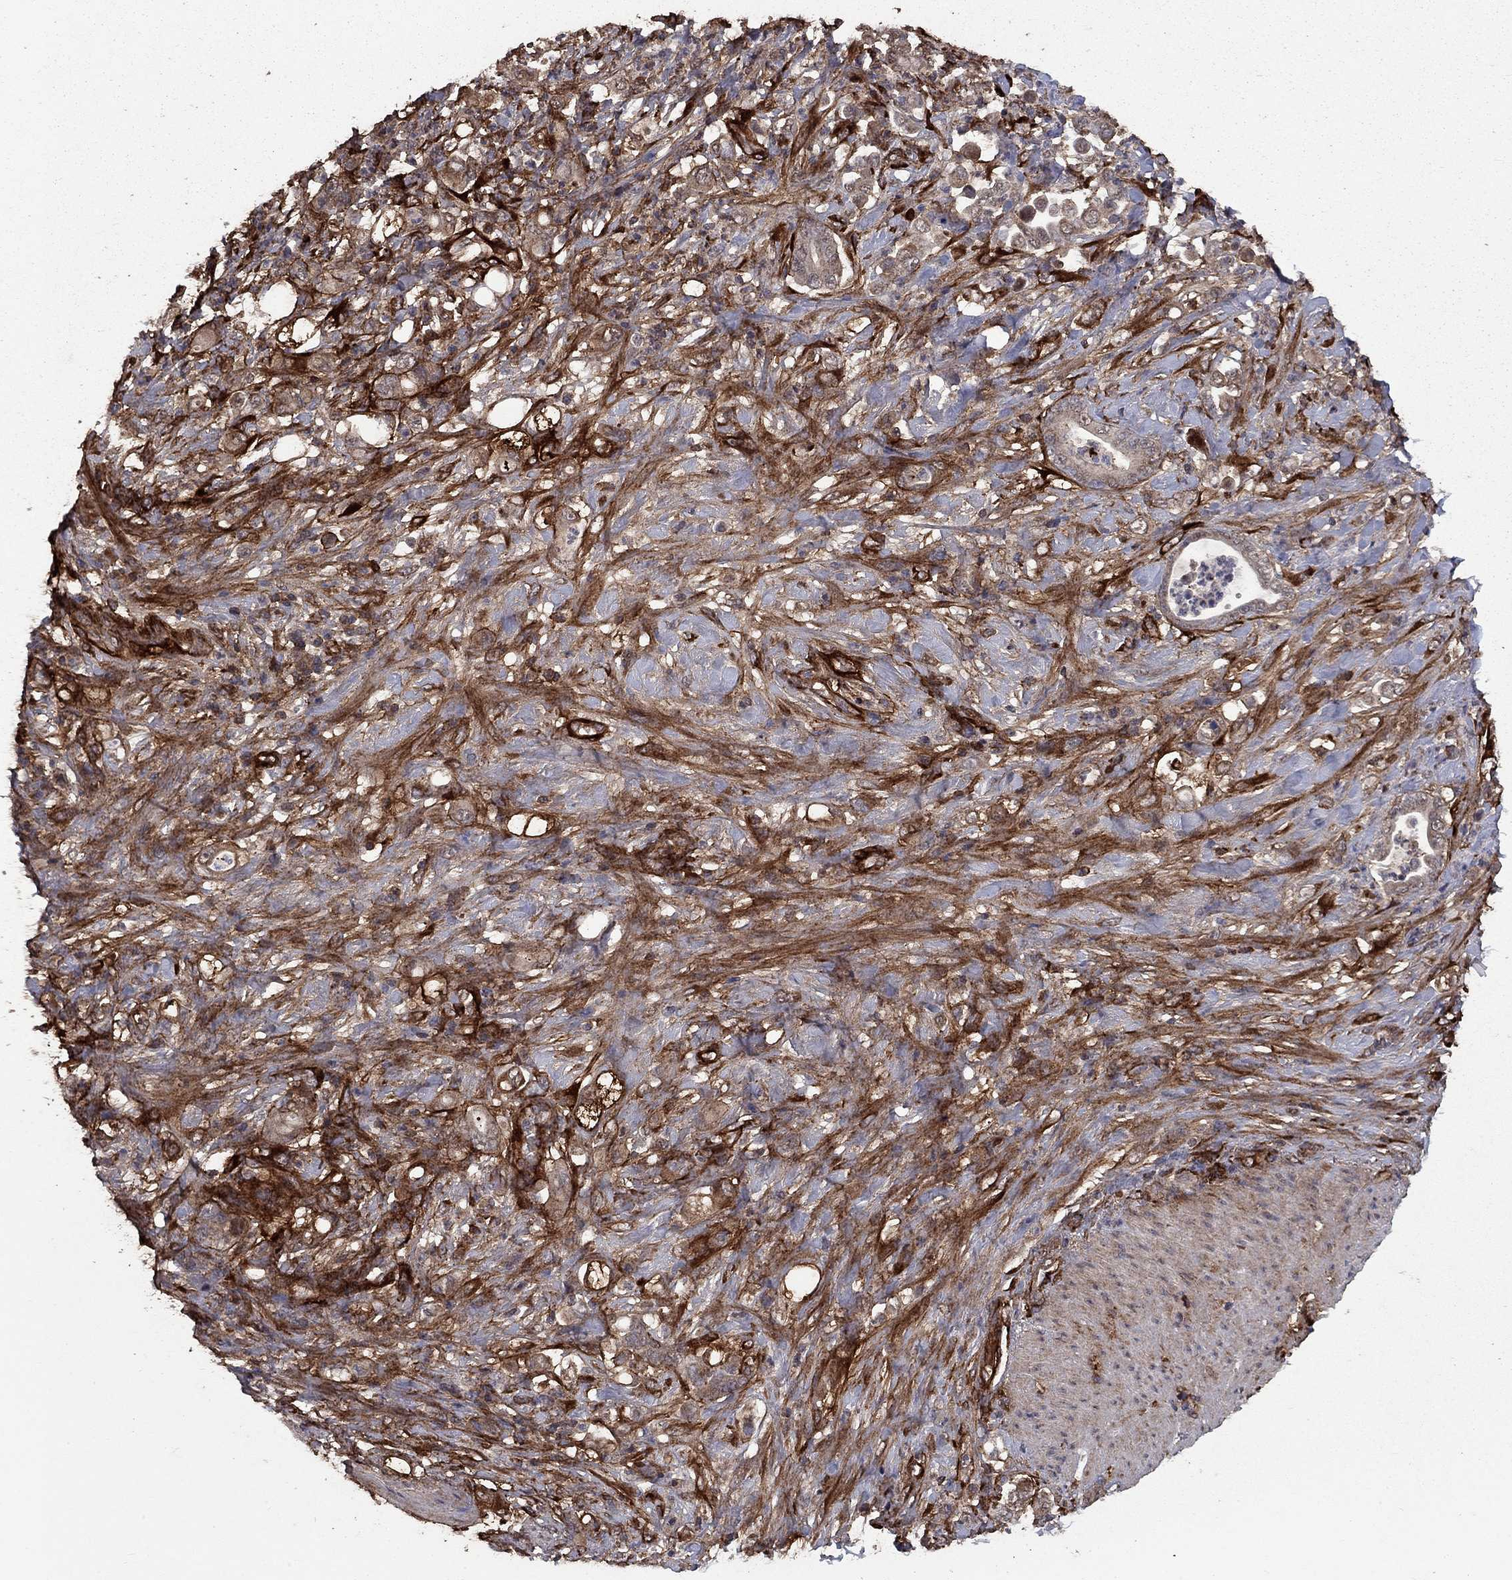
{"staining": {"intensity": "moderate", "quantity": ">75%", "location": "cytoplasmic/membranous"}, "tissue": "stomach cancer", "cell_type": "Tumor cells", "image_type": "cancer", "snomed": [{"axis": "morphology", "description": "Adenocarcinoma, NOS"}, {"axis": "topography", "description": "Stomach"}], "caption": "There is medium levels of moderate cytoplasmic/membranous positivity in tumor cells of stomach adenocarcinoma, as demonstrated by immunohistochemical staining (brown color).", "gene": "COL18A1", "patient": {"sex": "female", "age": 79}}